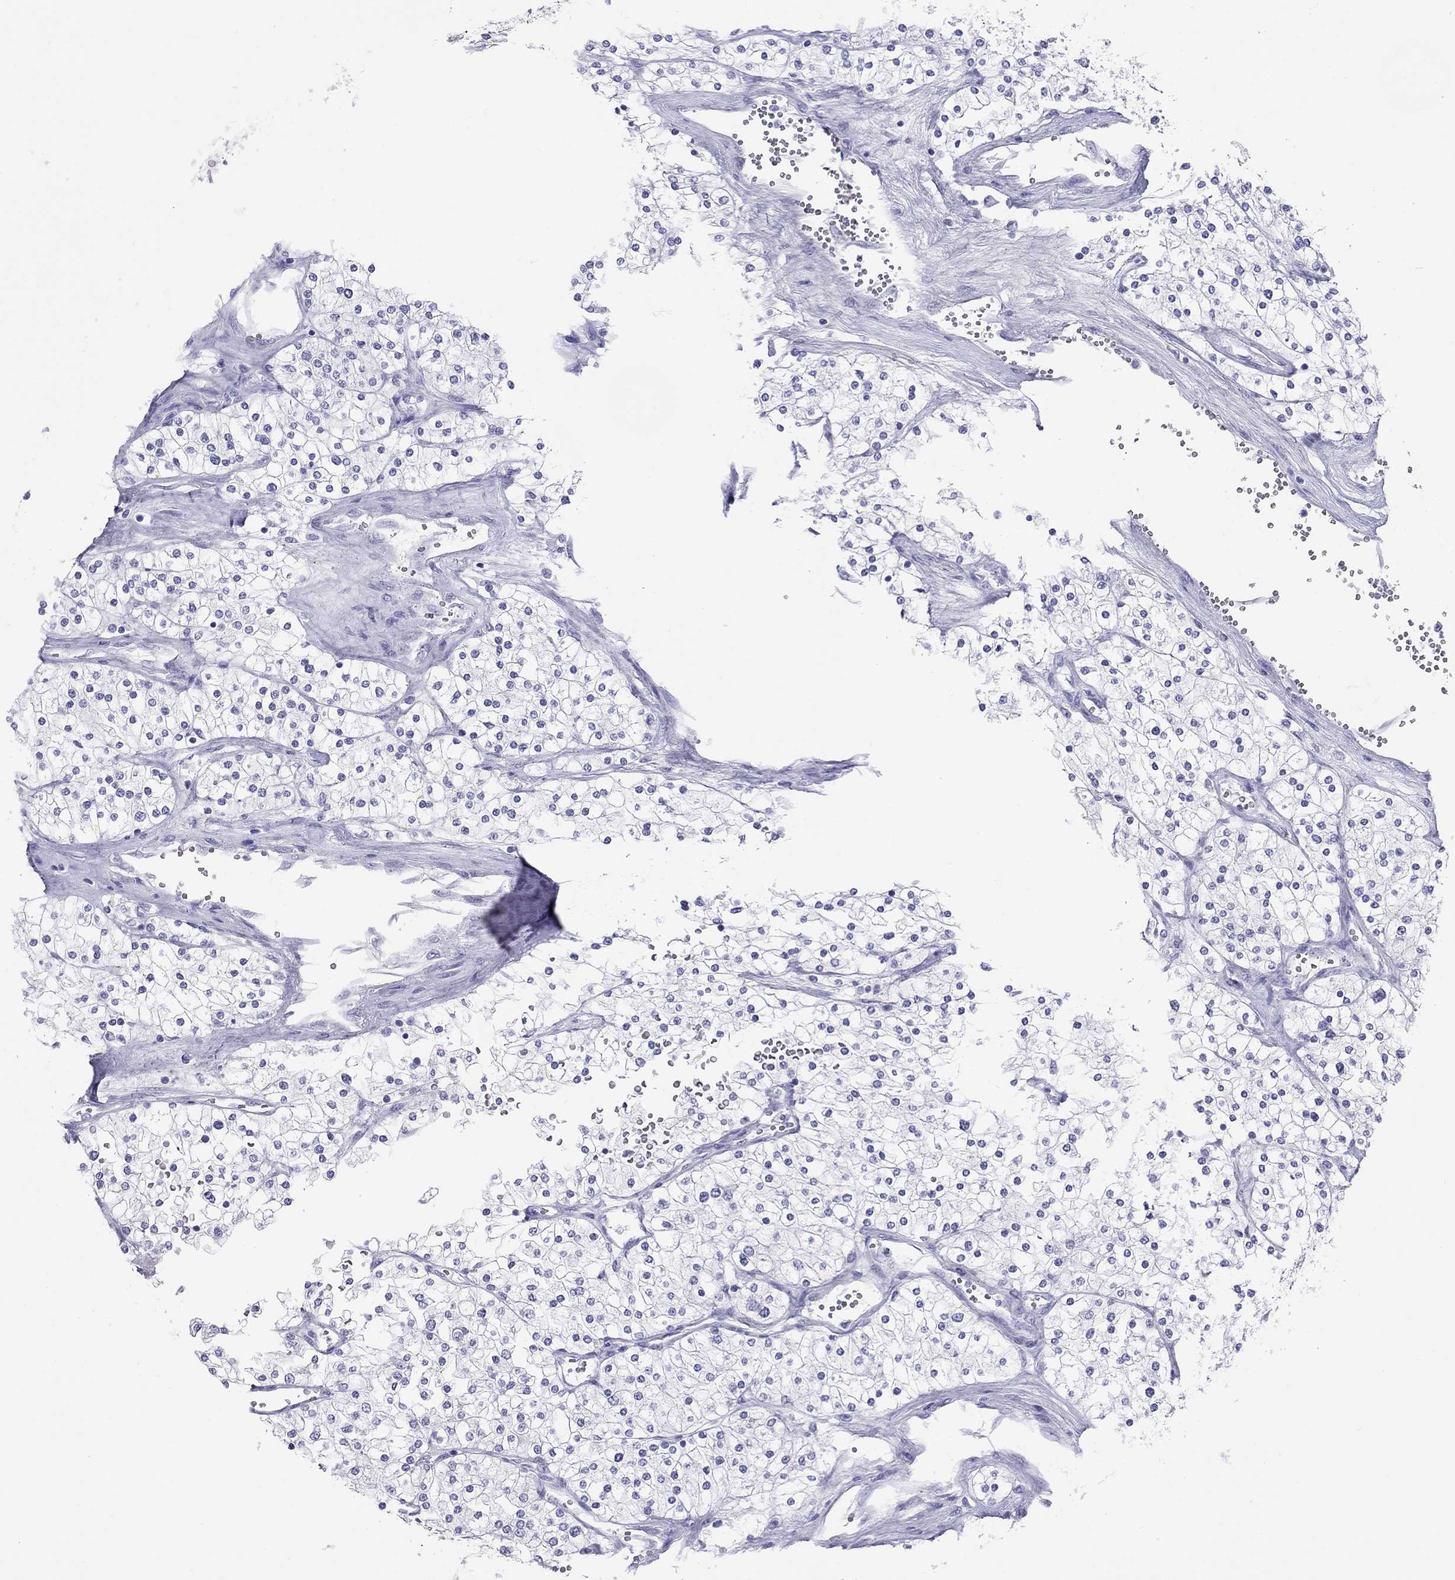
{"staining": {"intensity": "negative", "quantity": "none", "location": "none"}, "tissue": "renal cancer", "cell_type": "Tumor cells", "image_type": "cancer", "snomed": [{"axis": "morphology", "description": "Adenocarcinoma, NOS"}, {"axis": "topography", "description": "Kidney"}], "caption": "Immunohistochemical staining of human renal adenocarcinoma shows no significant expression in tumor cells.", "gene": "HLA-DQB2", "patient": {"sex": "male", "age": 80}}